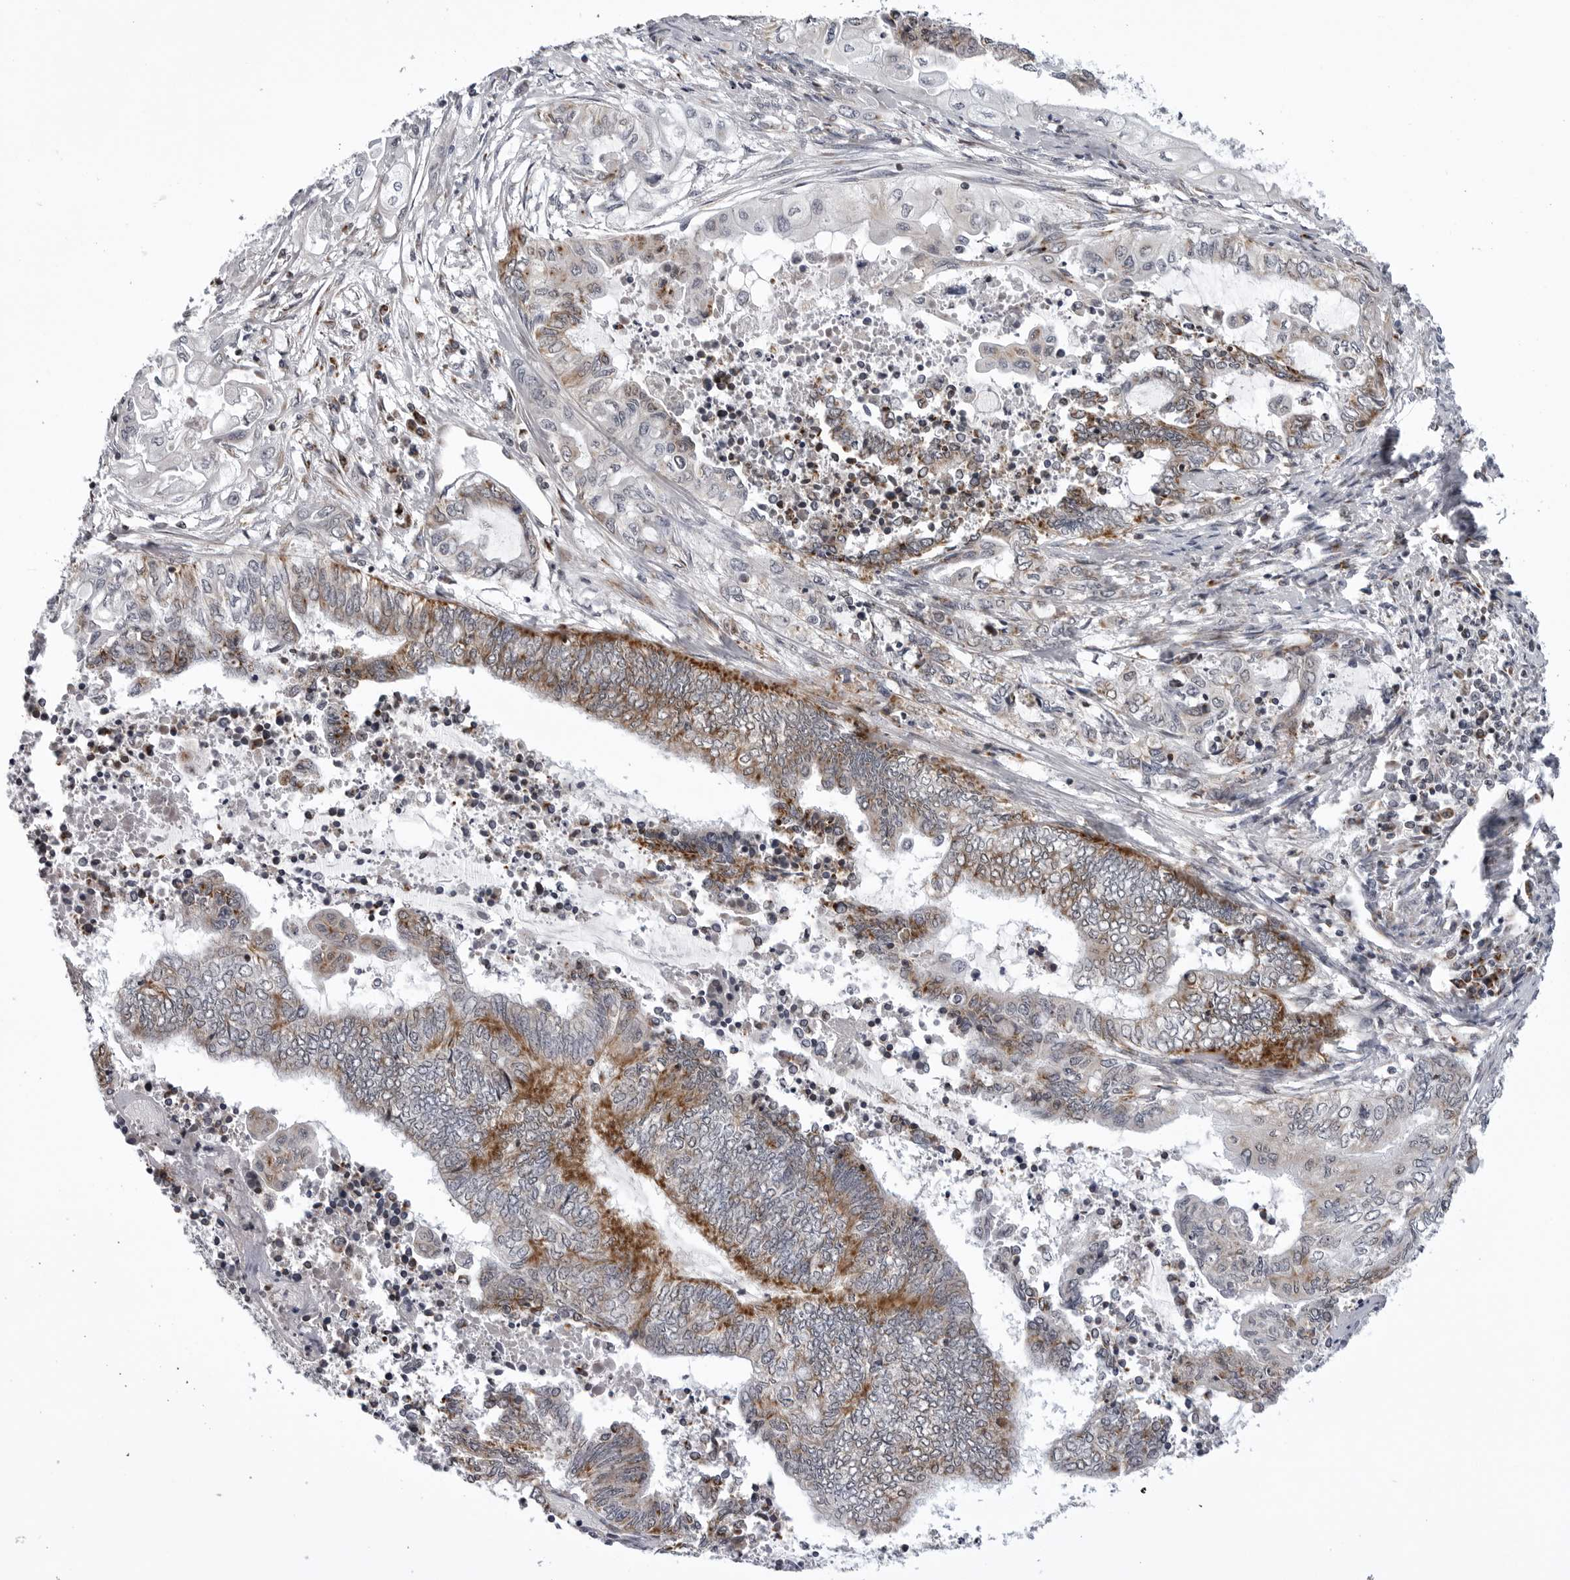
{"staining": {"intensity": "moderate", "quantity": ">75%", "location": "cytoplasmic/membranous"}, "tissue": "endometrial cancer", "cell_type": "Tumor cells", "image_type": "cancer", "snomed": [{"axis": "morphology", "description": "Adenocarcinoma, NOS"}, {"axis": "topography", "description": "Uterus"}, {"axis": "topography", "description": "Endometrium"}], "caption": "Endometrial cancer (adenocarcinoma) tissue shows moderate cytoplasmic/membranous positivity in about >75% of tumor cells", "gene": "CDK20", "patient": {"sex": "female", "age": 70}}